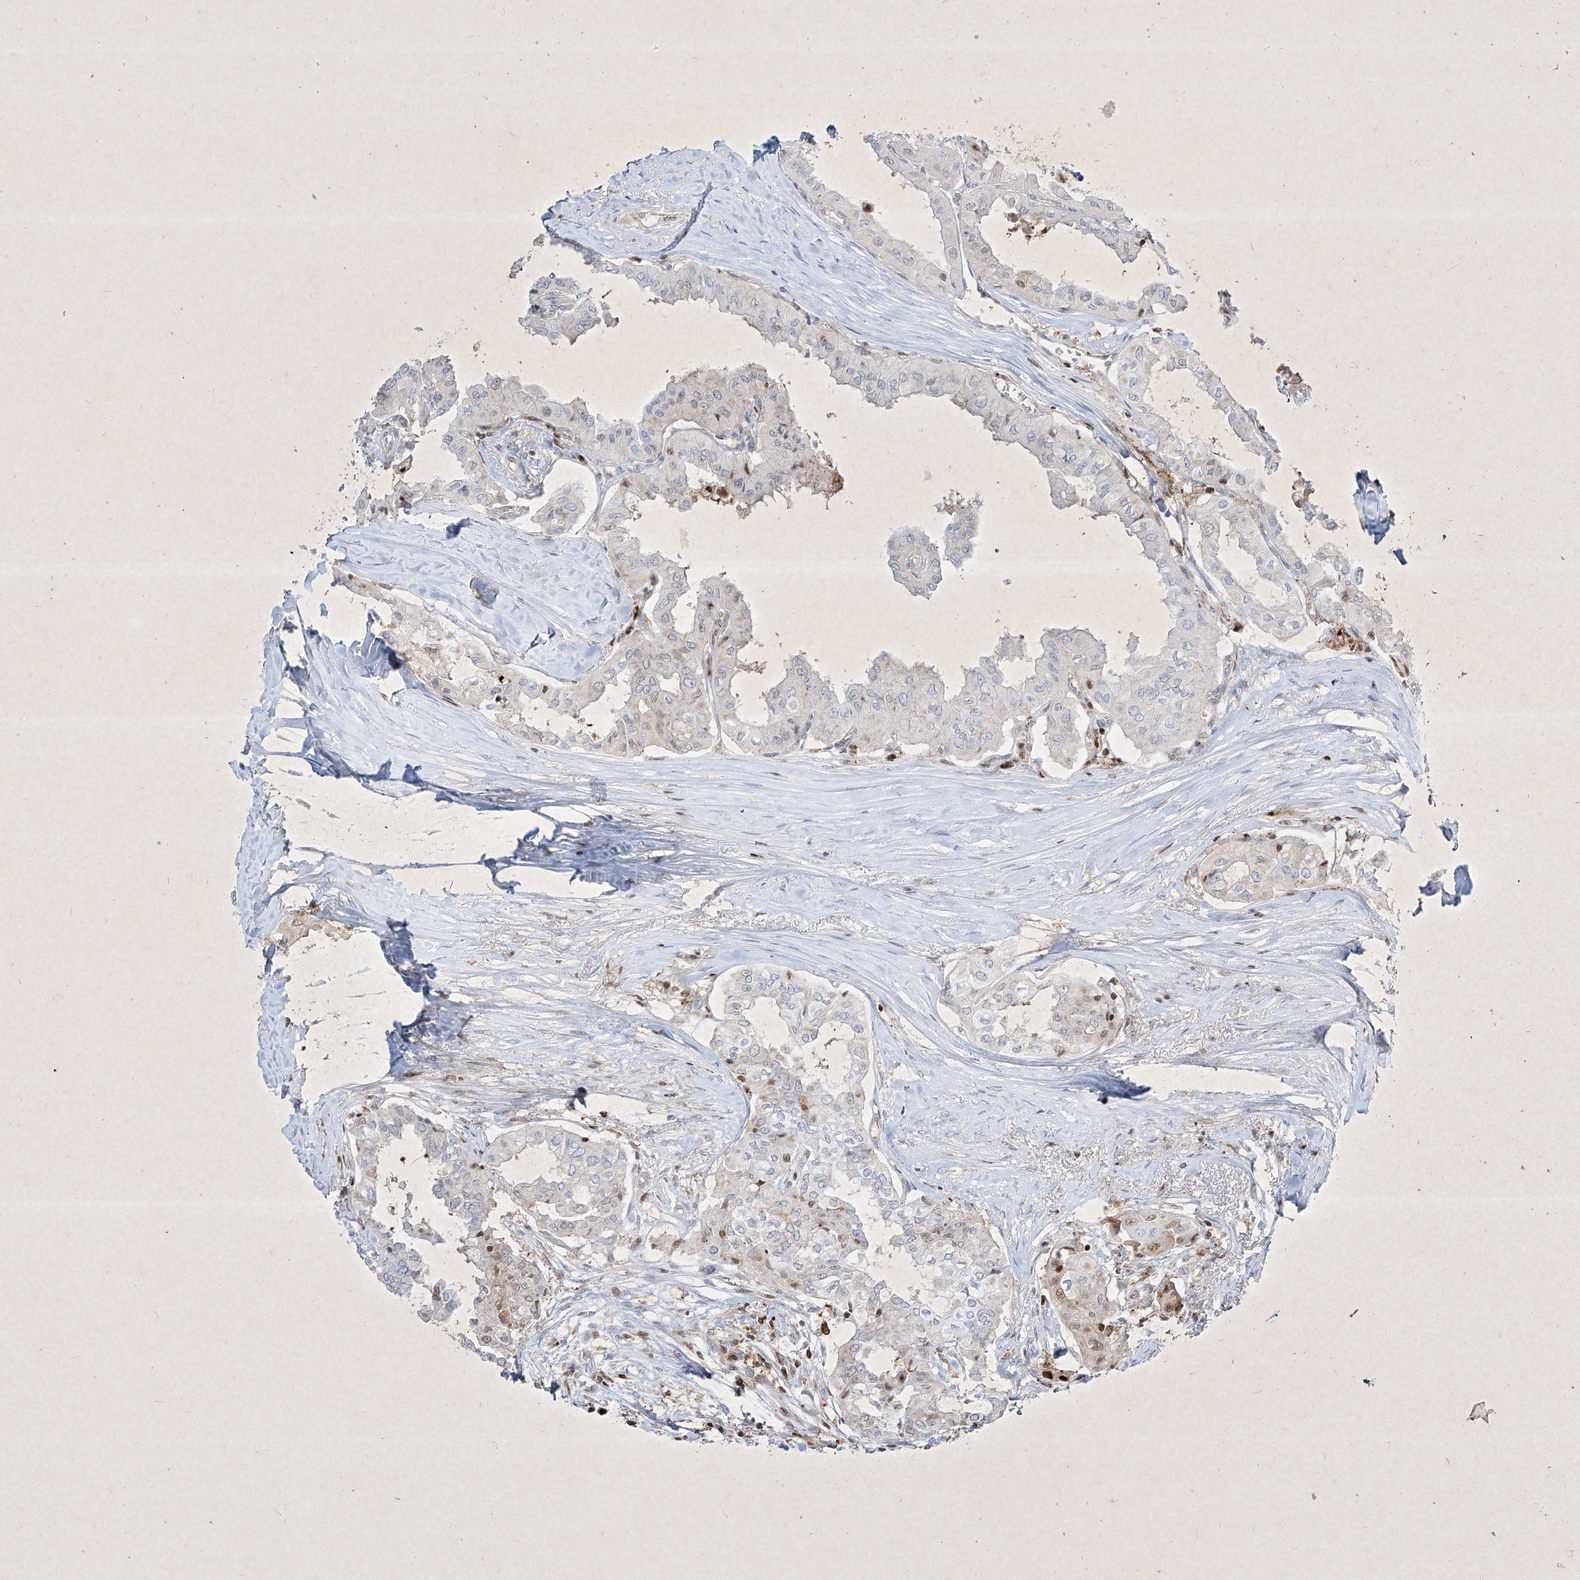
{"staining": {"intensity": "weak", "quantity": "<25%", "location": "nuclear"}, "tissue": "thyroid cancer", "cell_type": "Tumor cells", "image_type": "cancer", "snomed": [{"axis": "morphology", "description": "Papillary adenocarcinoma, NOS"}, {"axis": "topography", "description": "Thyroid gland"}], "caption": "High power microscopy image of an IHC histopathology image of thyroid cancer (papillary adenocarcinoma), revealing no significant positivity in tumor cells. The staining was performed using DAB to visualize the protein expression in brown, while the nuclei were stained in blue with hematoxylin (Magnification: 20x).", "gene": "PSMB10", "patient": {"sex": "female", "age": 59}}